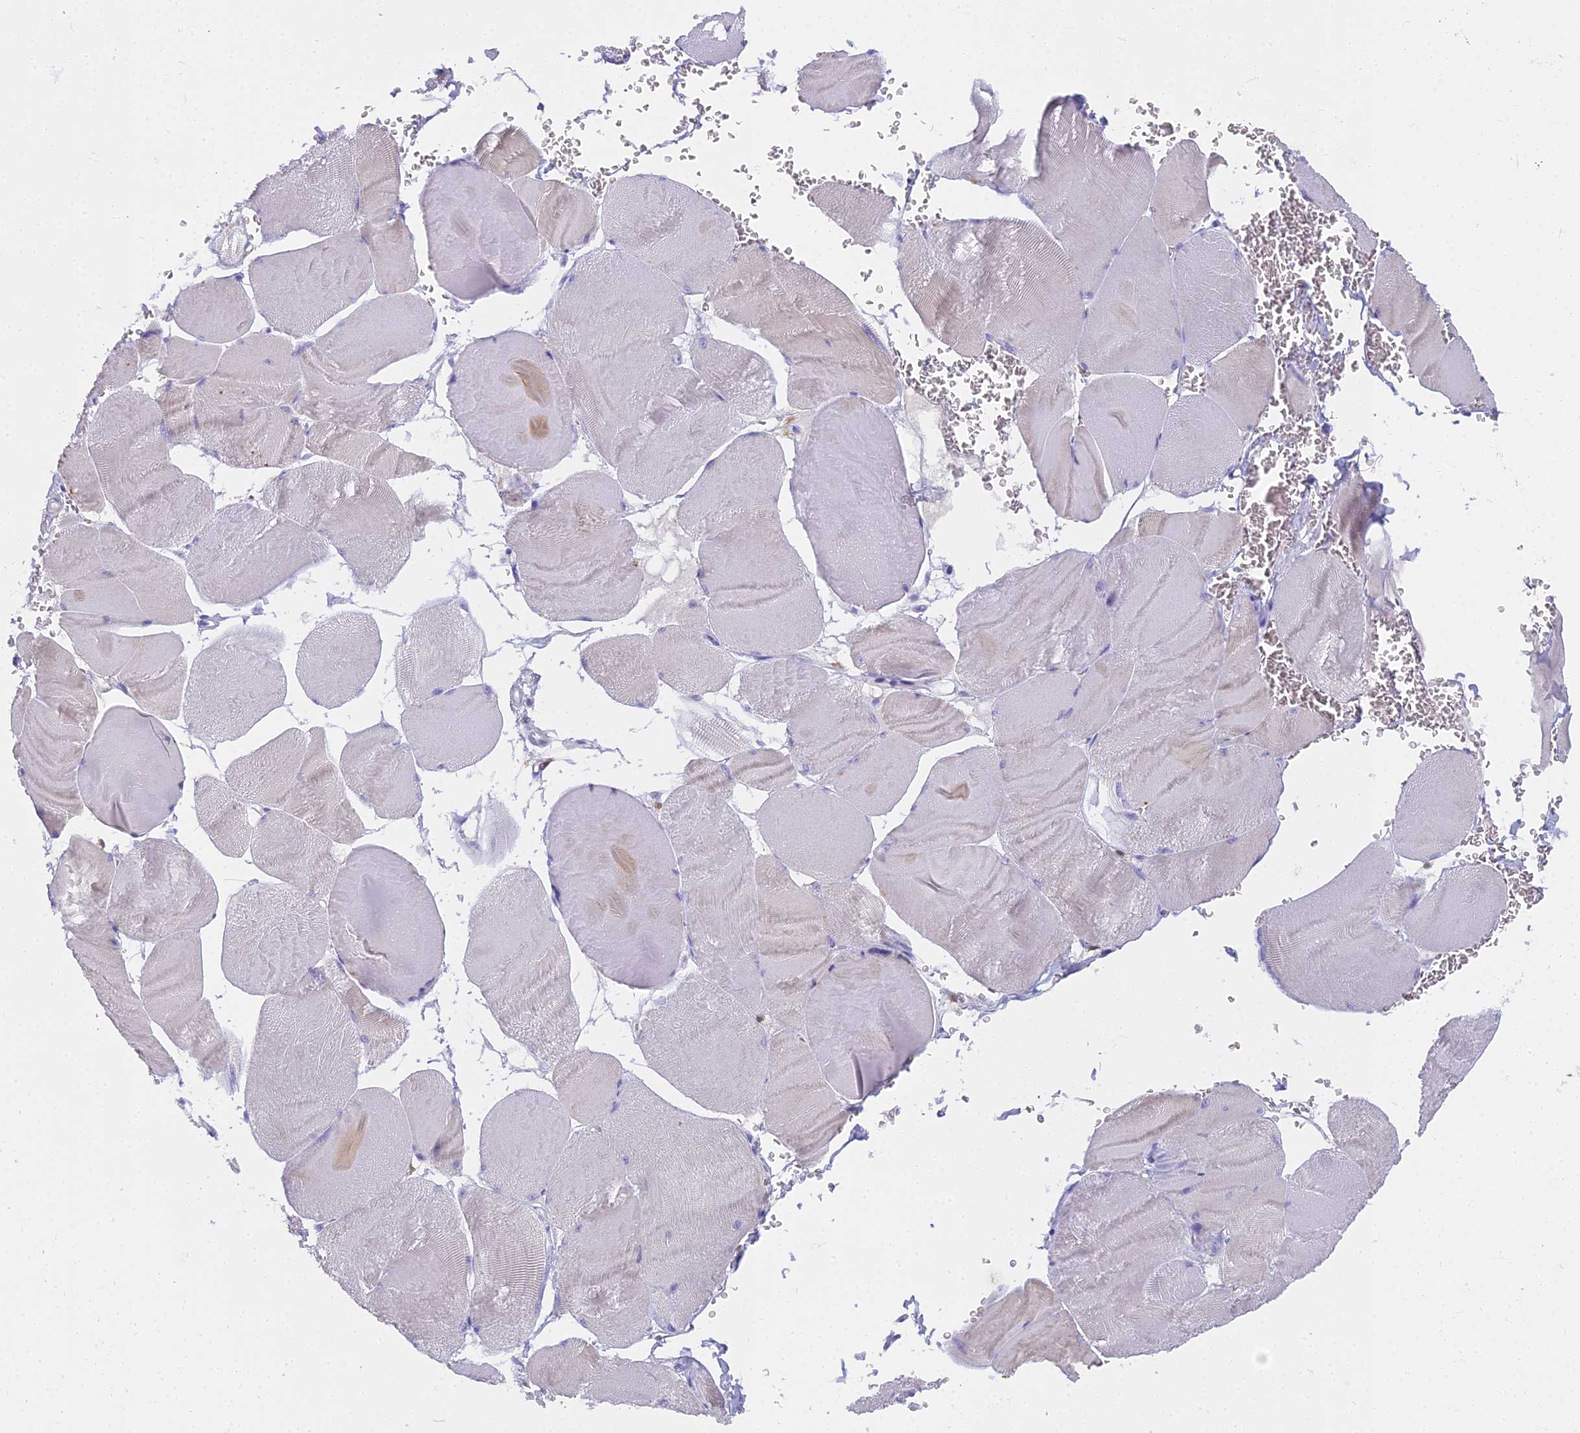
{"staining": {"intensity": "weak", "quantity": "<25%", "location": "cytoplasmic/membranous"}, "tissue": "skeletal muscle", "cell_type": "Myocytes", "image_type": "normal", "snomed": [{"axis": "morphology", "description": "Normal tissue, NOS"}, {"axis": "morphology", "description": "Basal cell carcinoma"}, {"axis": "topography", "description": "Skeletal muscle"}], "caption": "This is an IHC micrograph of normal skeletal muscle. There is no positivity in myocytes.", "gene": "BLNK", "patient": {"sex": "female", "age": 64}}